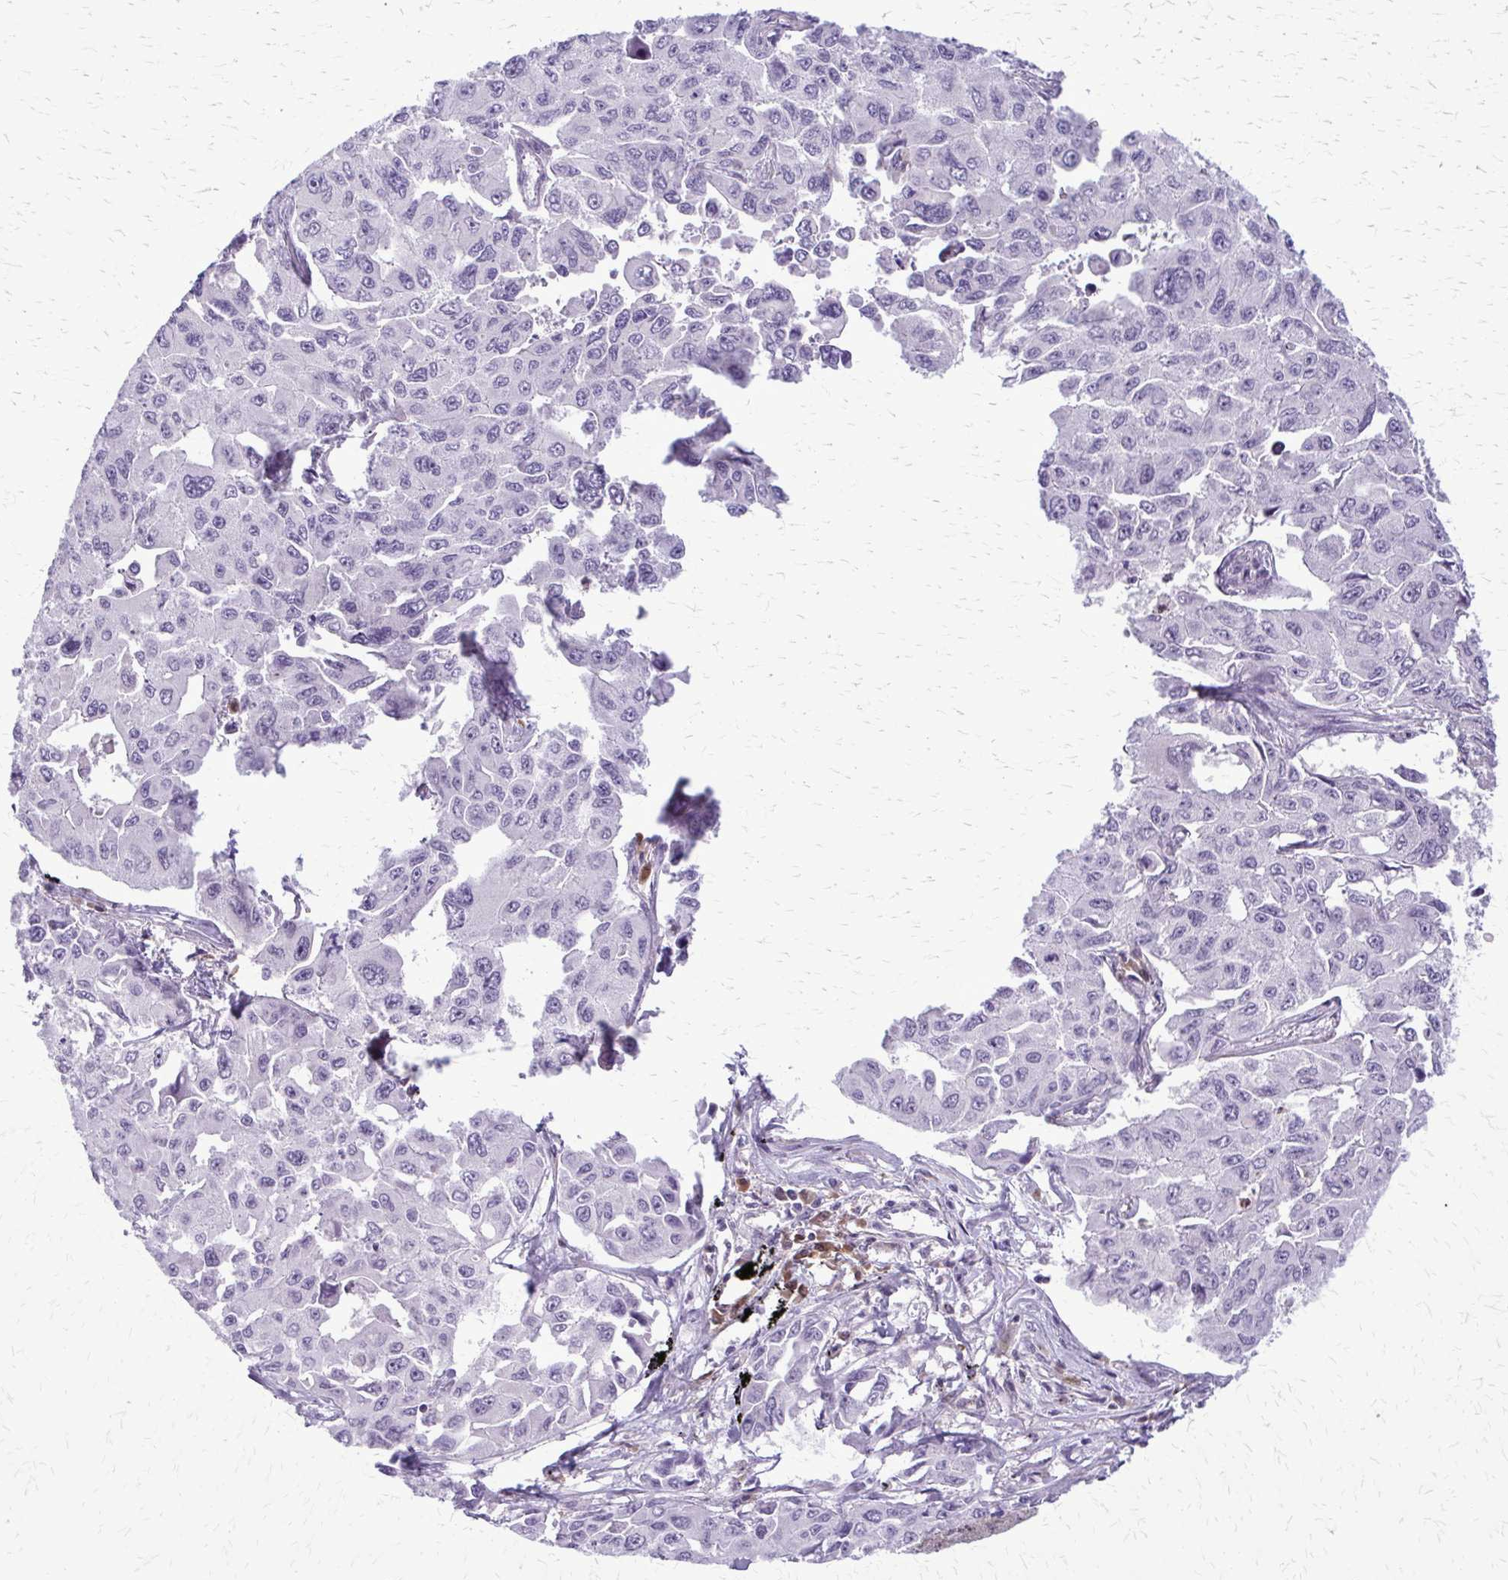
{"staining": {"intensity": "negative", "quantity": "none", "location": "none"}, "tissue": "lung cancer", "cell_type": "Tumor cells", "image_type": "cancer", "snomed": [{"axis": "morphology", "description": "Adenocarcinoma, NOS"}, {"axis": "topography", "description": "Lung"}], "caption": "The image reveals no significant staining in tumor cells of lung cancer (adenocarcinoma). (DAB immunohistochemistry (IHC), high magnification).", "gene": "GLRX", "patient": {"sex": "male", "age": 64}}